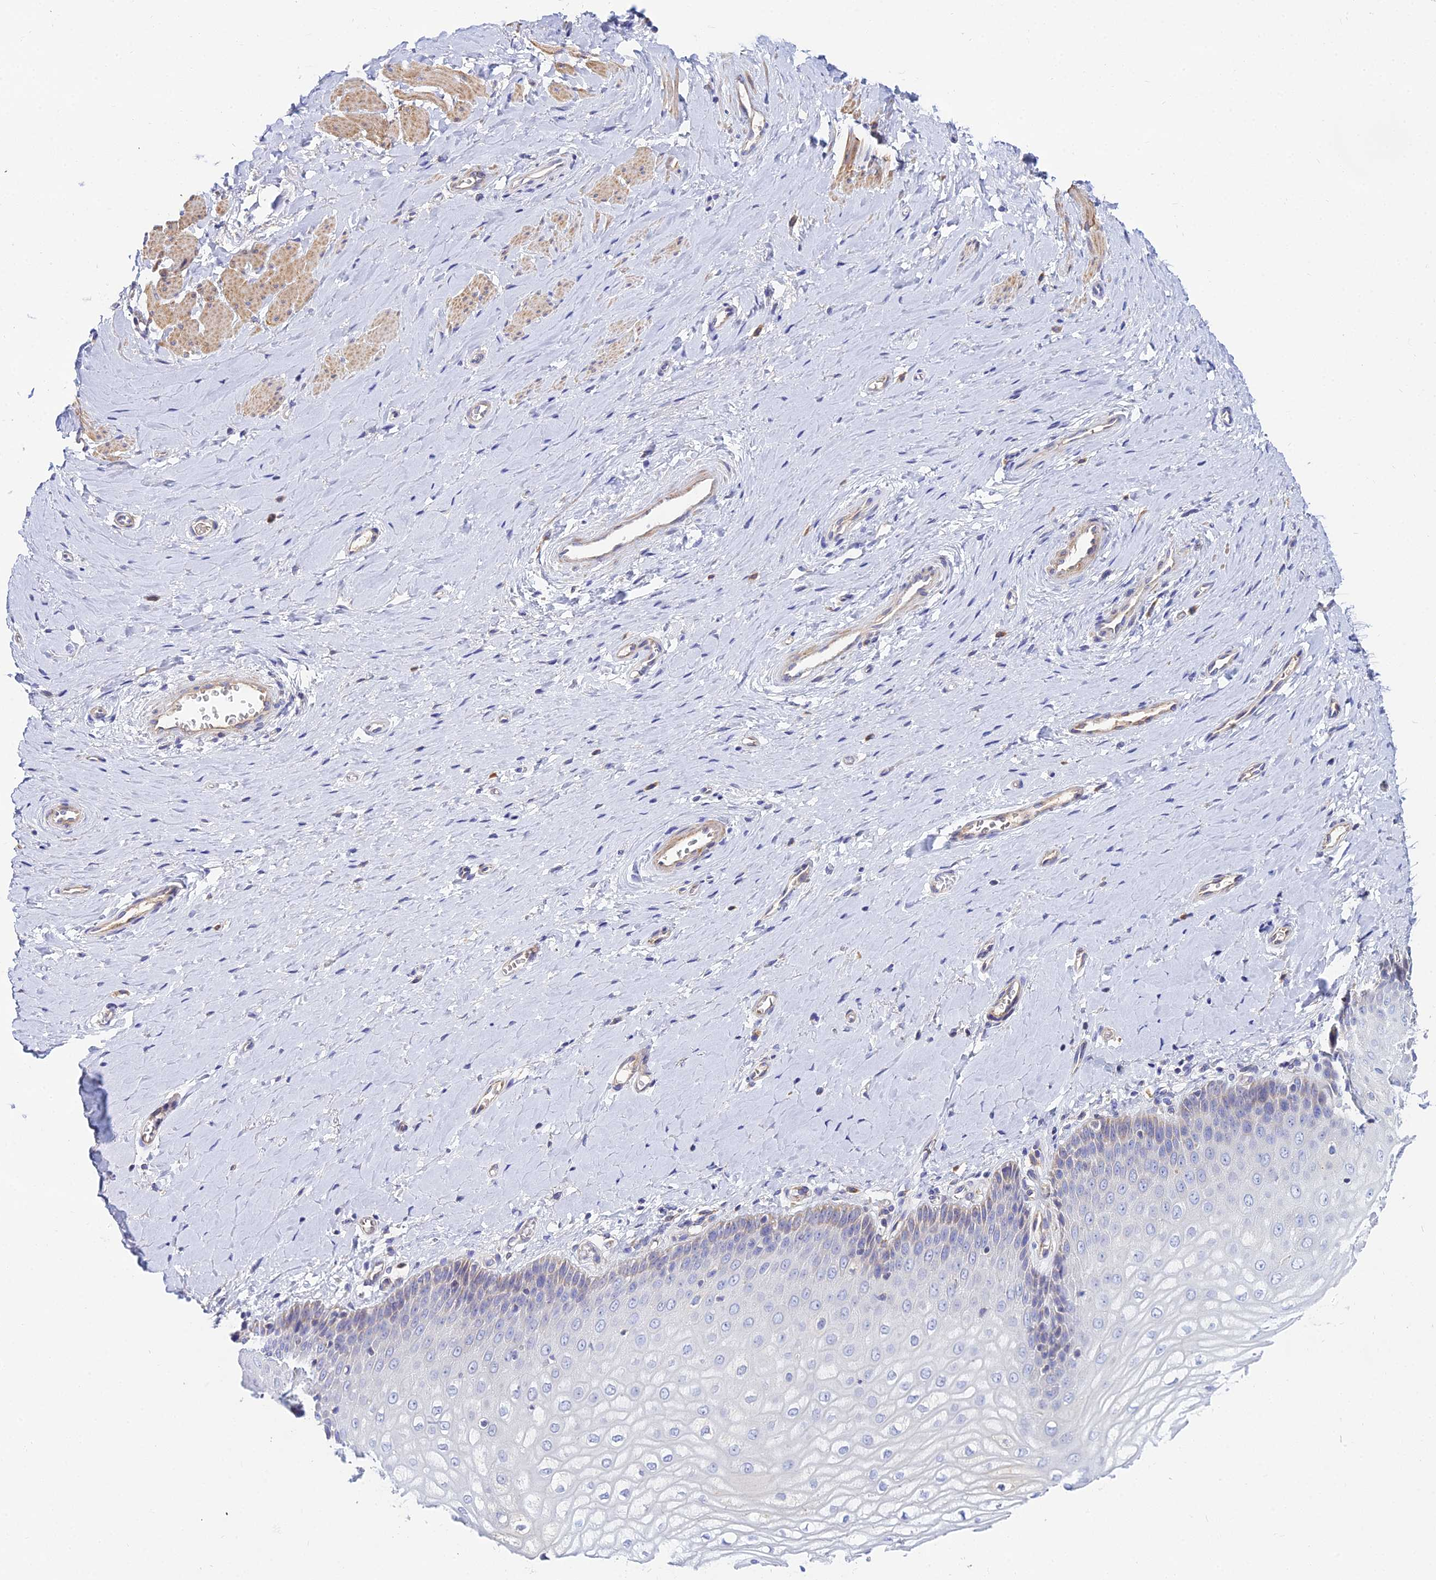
{"staining": {"intensity": "weak", "quantity": "25%-75%", "location": "cytoplasmic/membranous"}, "tissue": "vagina", "cell_type": "Squamous epithelial cells", "image_type": "normal", "snomed": [{"axis": "morphology", "description": "Normal tissue, NOS"}, {"axis": "topography", "description": "Vagina"}], "caption": "Benign vagina shows weak cytoplasmic/membranous expression in approximately 25%-75% of squamous epithelial cells, visualized by immunohistochemistry. The protein is shown in brown color, while the nuclei are stained blue.", "gene": "ACOT1", "patient": {"sex": "female", "age": 65}}